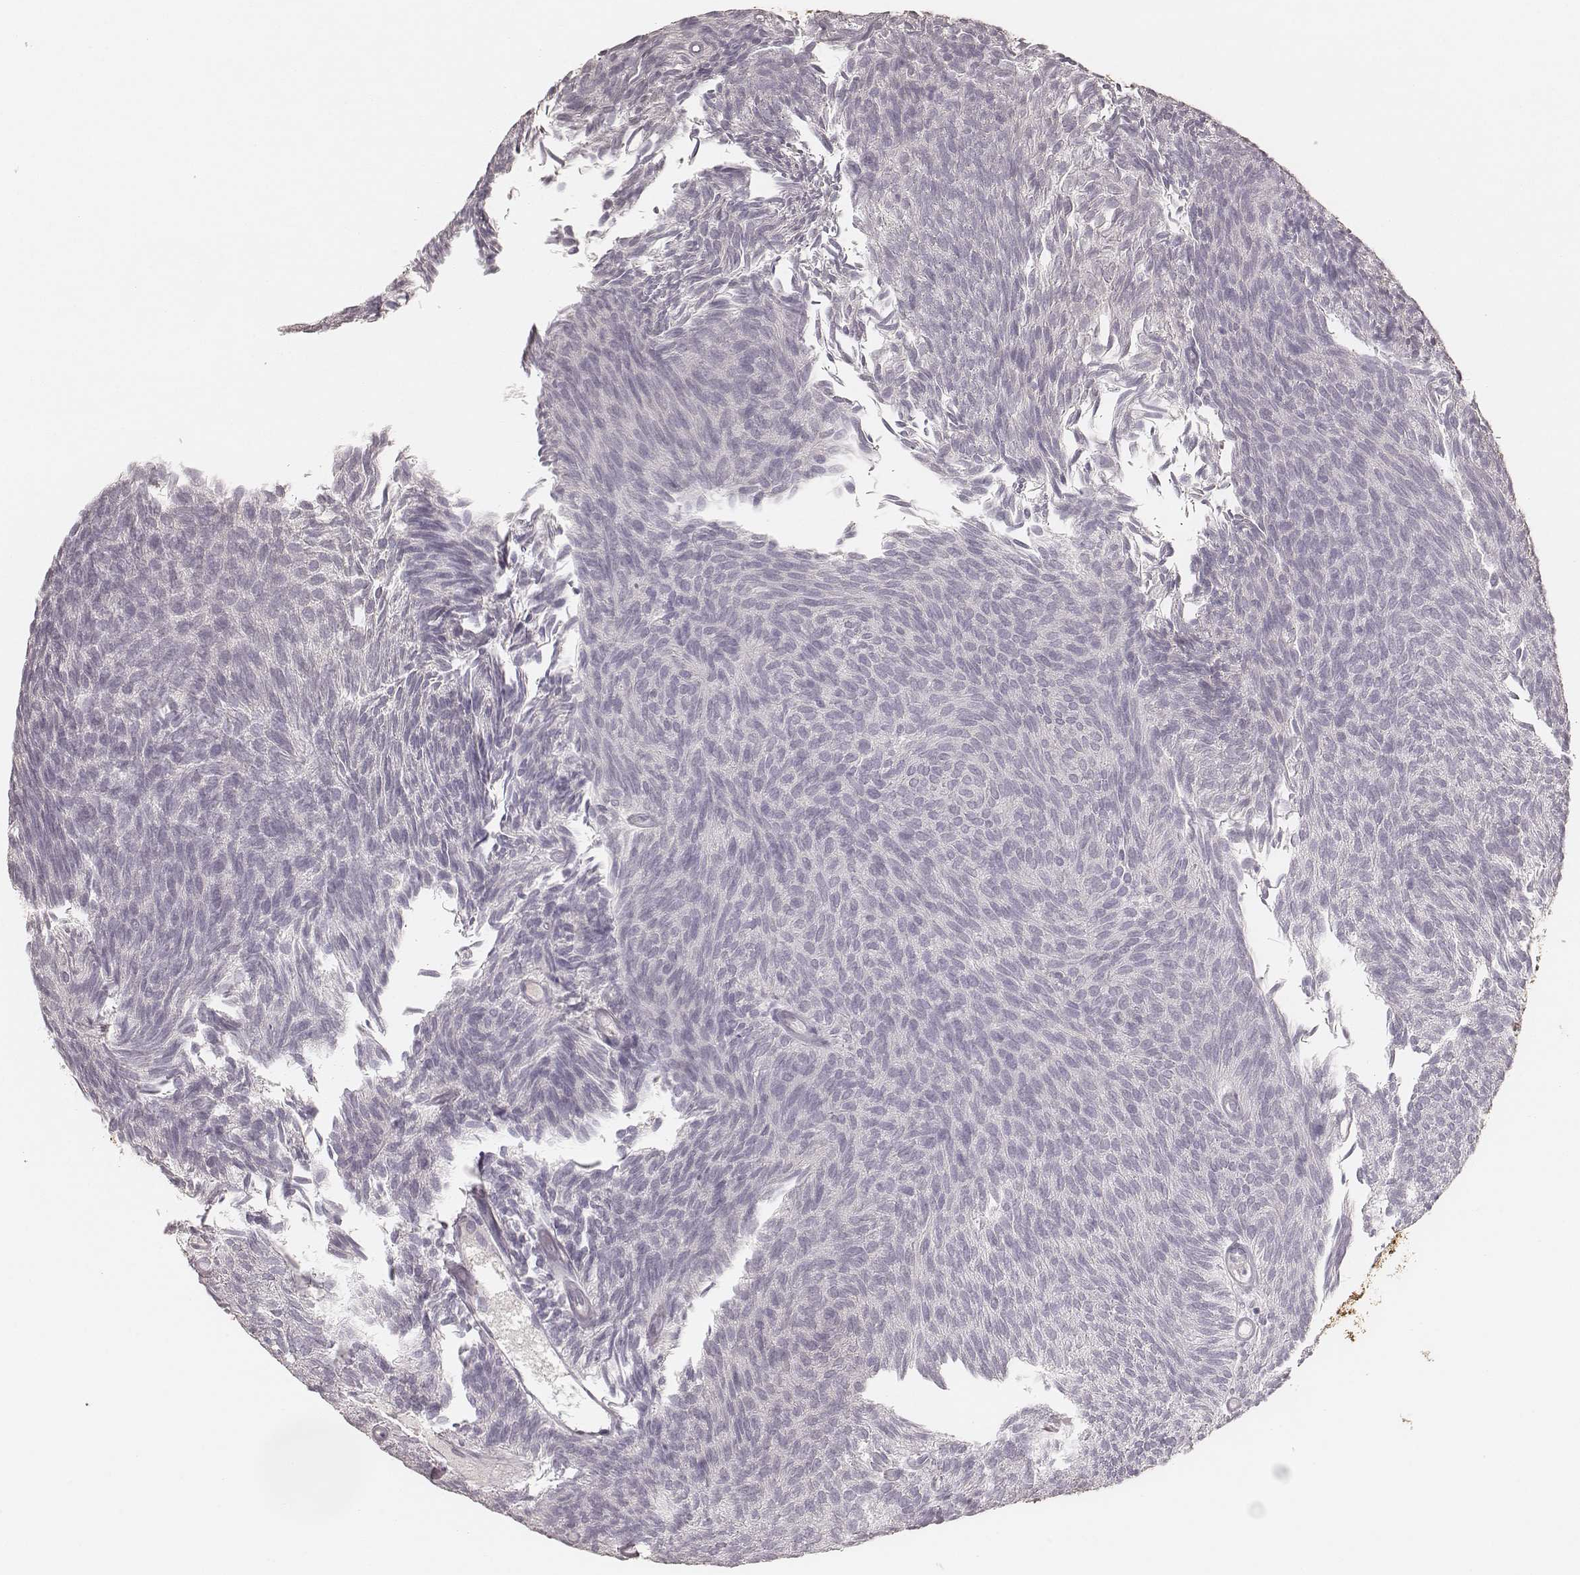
{"staining": {"intensity": "negative", "quantity": "none", "location": "none"}, "tissue": "urothelial cancer", "cell_type": "Tumor cells", "image_type": "cancer", "snomed": [{"axis": "morphology", "description": "Urothelial carcinoma, Low grade"}, {"axis": "topography", "description": "Urinary bladder"}], "caption": "The histopathology image displays no significant positivity in tumor cells of urothelial carcinoma (low-grade).", "gene": "CARS1", "patient": {"sex": "male", "age": 77}}